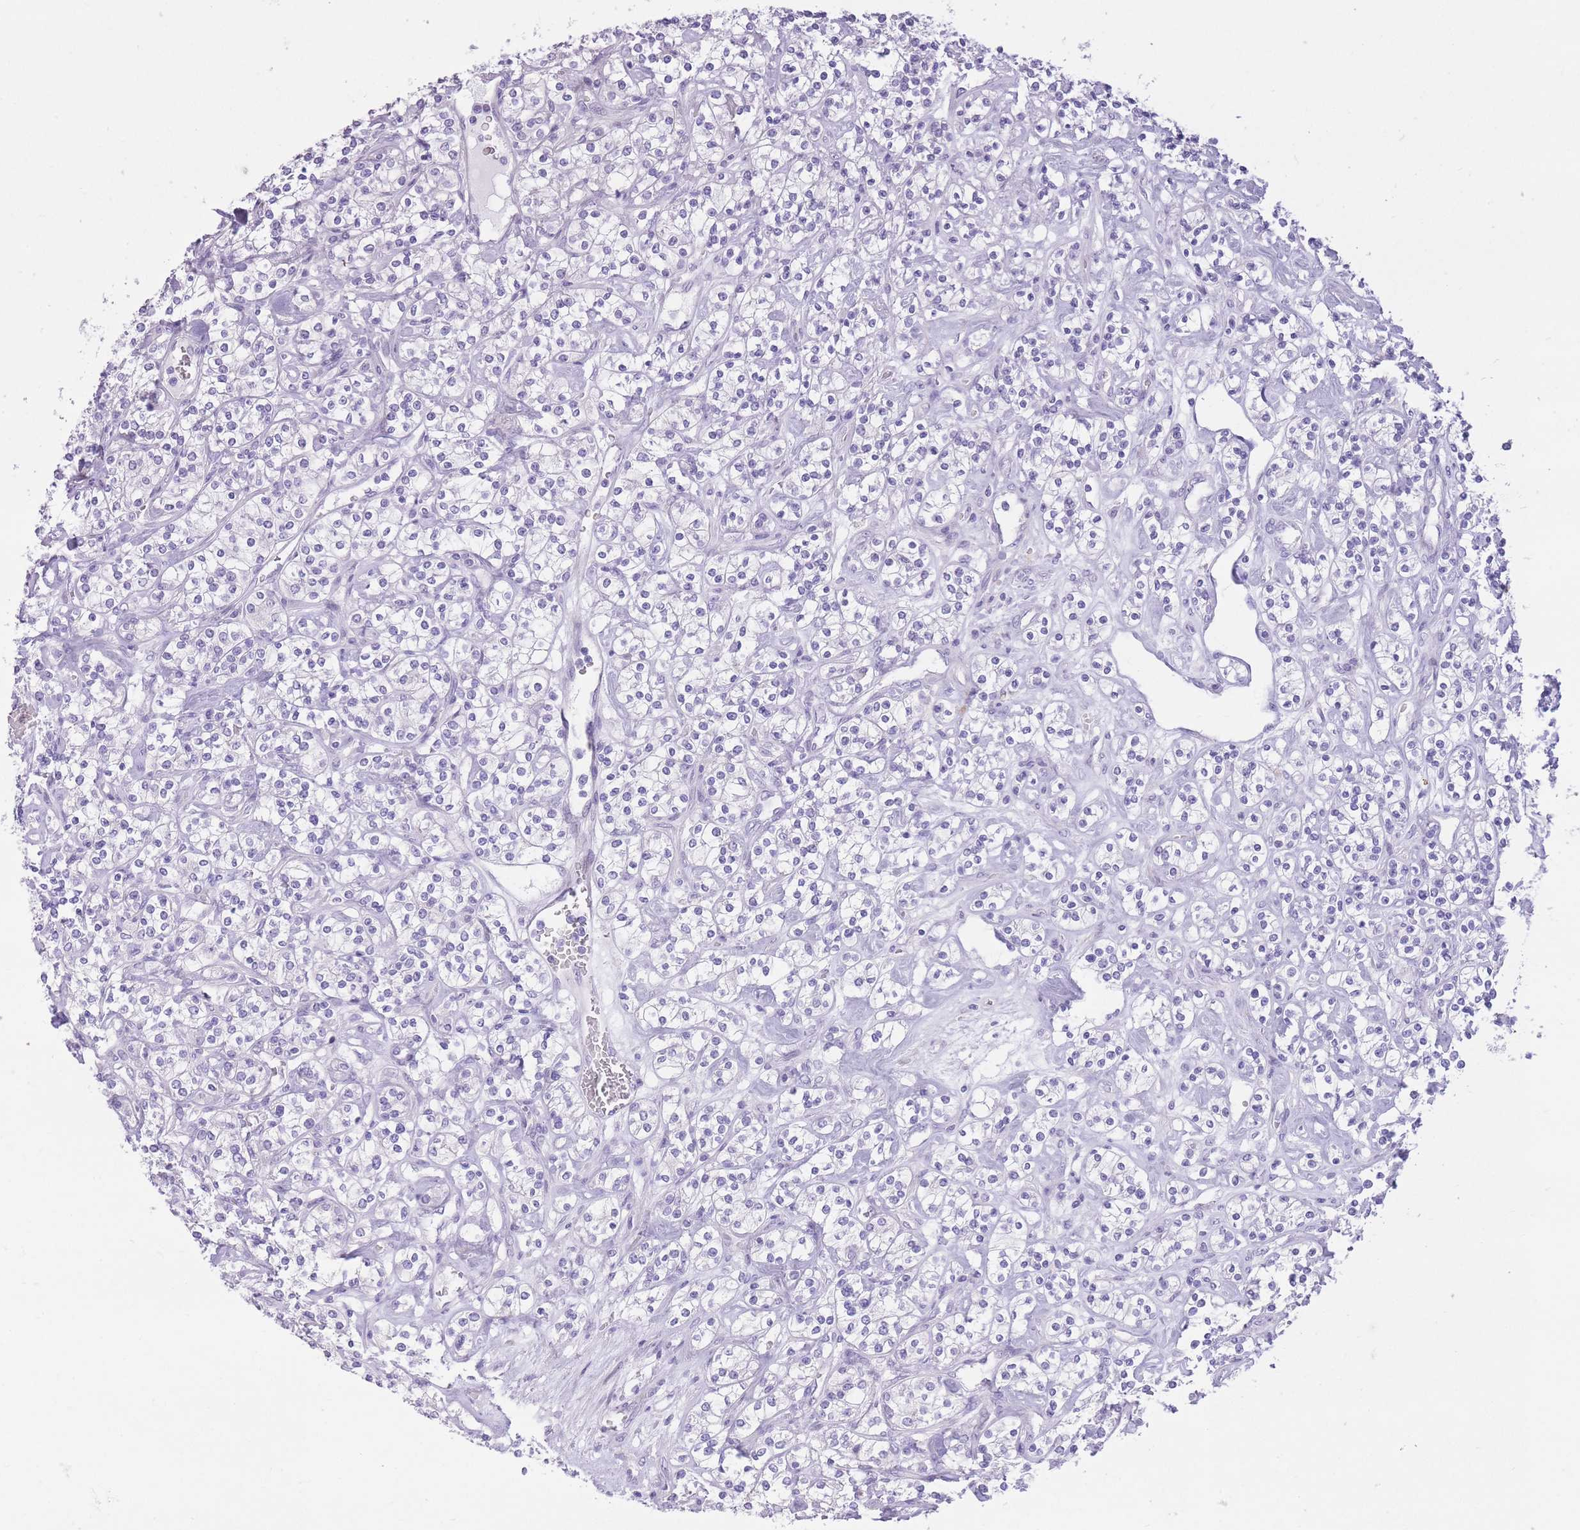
{"staining": {"intensity": "negative", "quantity": "none", "location": "none"}, "tissue": "renal cancer", "cell_type": "Tumor cells", "image_type": "cancer", "snomed": [{"axis": "morphology", "description": "Adenocarcinoma, NOS"}, {"axis": "topography", "description": "Kidney"}], "caption": "A micrograph of renal cancer stained for a protein reveals no brown staining in tumor cells. (Stains: DAB immunohistochemistry with hematoxylin counter stain, Microscopy: brightfield microscopy at high magnification).", "gene": "WDR70", "patient": {"sex": "male", "age": 77}}